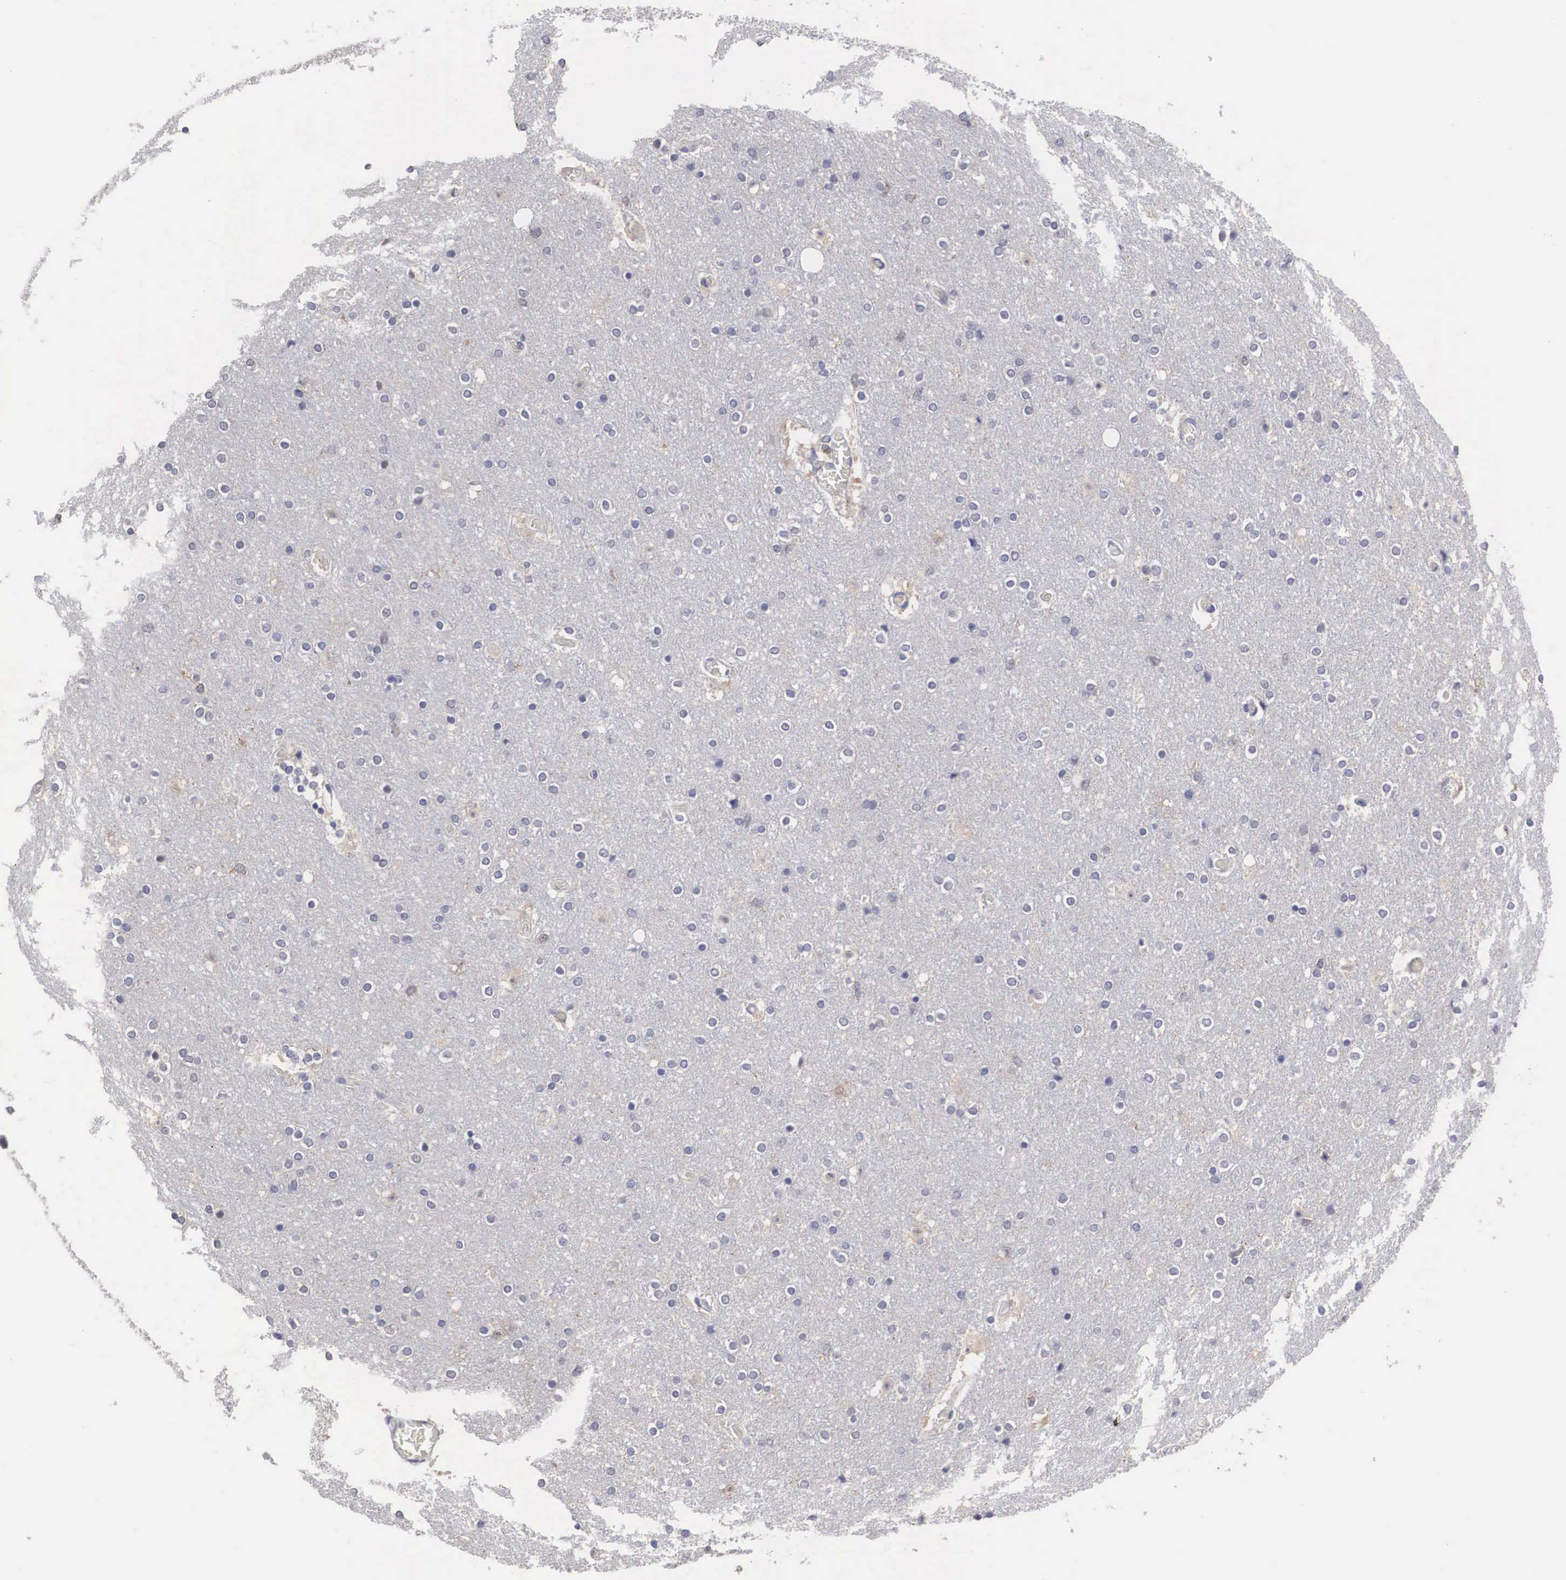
{"staining": {"intensity": "negative", "quantity": "none", "location": "none"}, "tissue": "cerebral cortex", "cell_type": "Endothelial cells", "image_type": "normal", "snomed": [{"axis": "morphology", "description": "Normal tissue, NOS"}, {"axis": "topography", "description": "Cerebral cortex"}], "caption": "An immunohistochemistry (IHC) histopathology image of unremarkable cerebral cortex is shown. There is no staining in endothelial cells of cerebral cortex.", "gene": "HMOX1", "patient": {"sex": "female", "age": 54}}